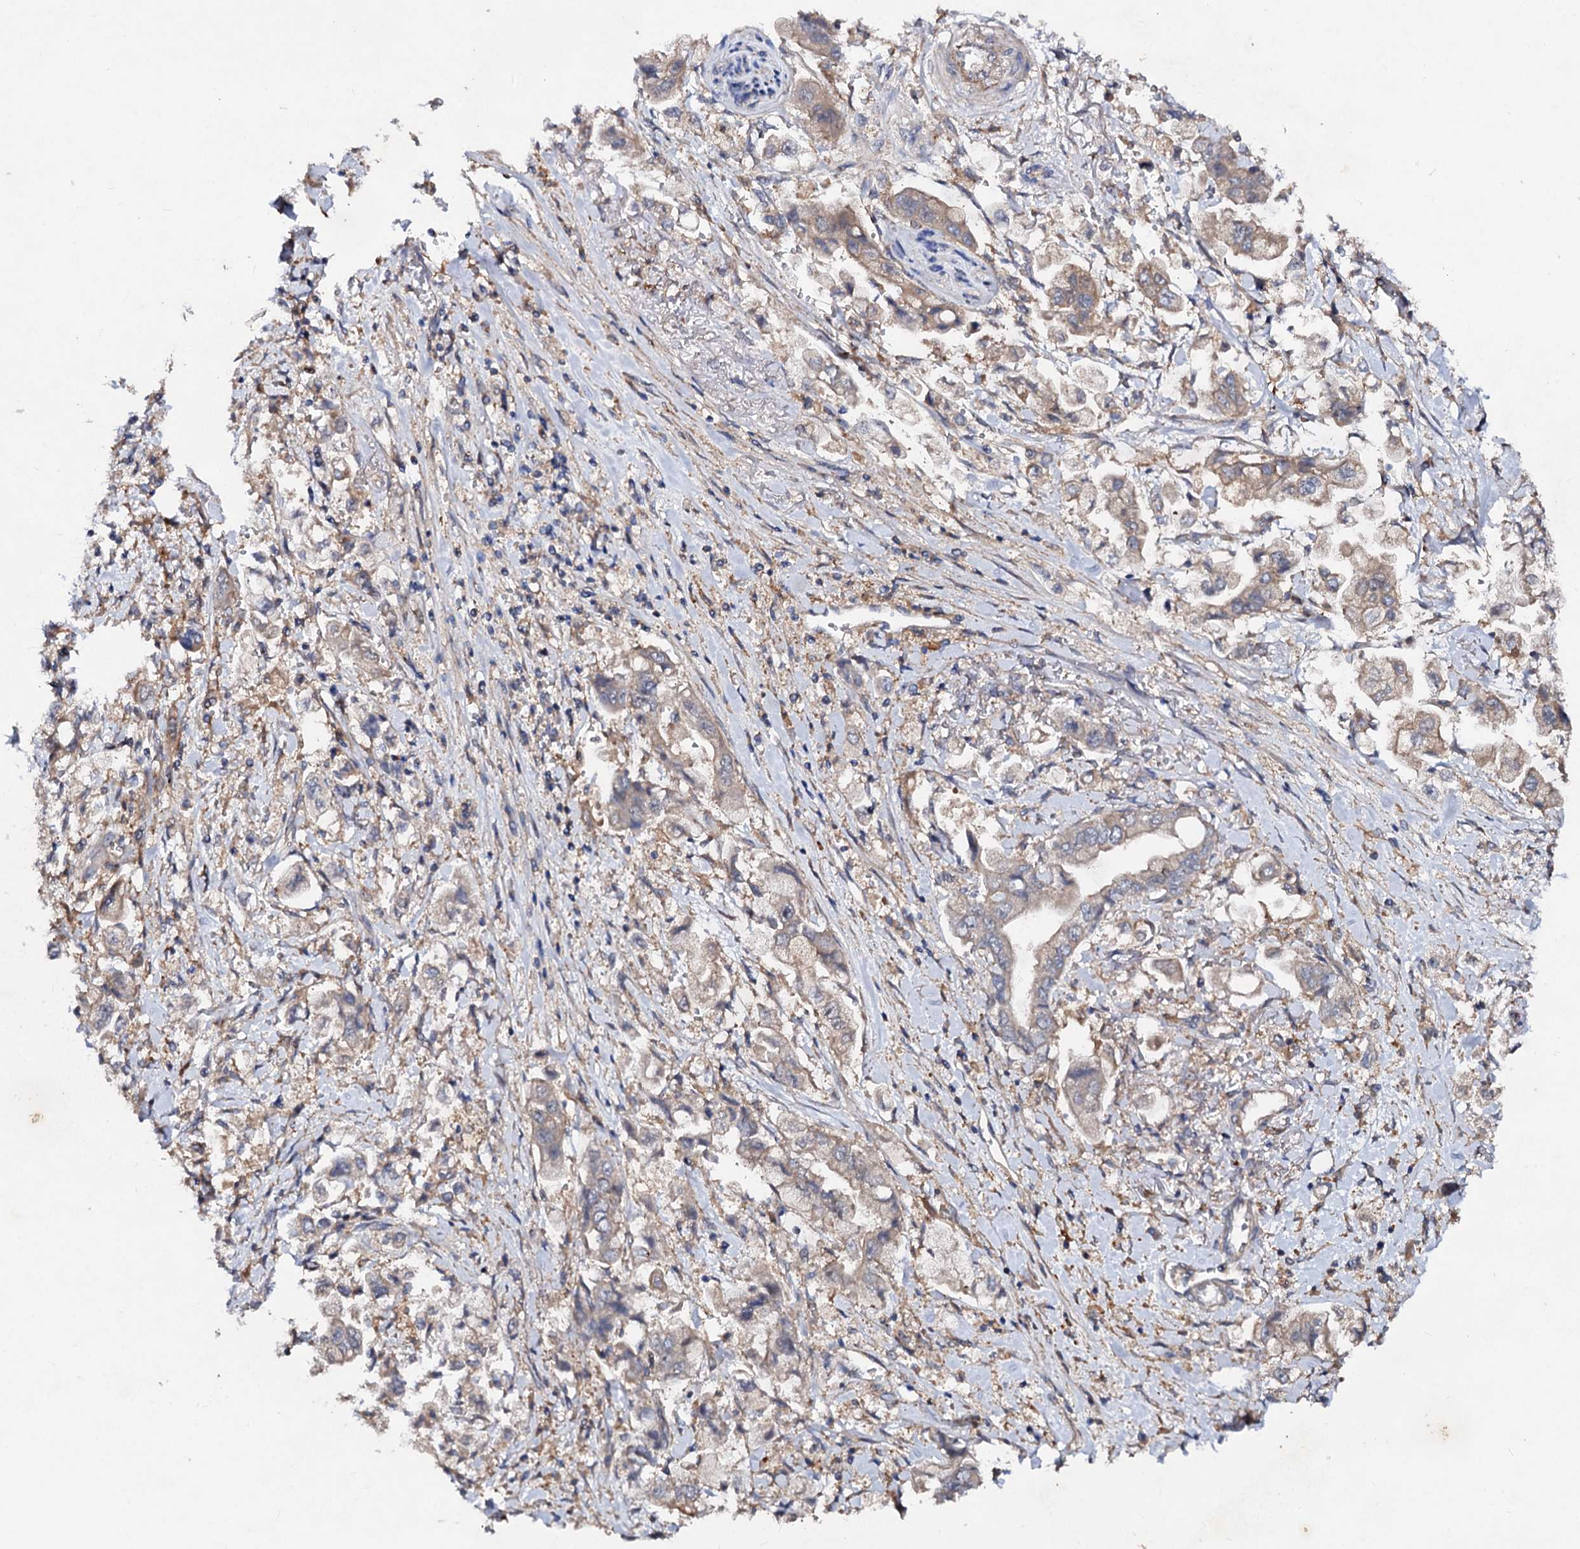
{"staining": {"intensity": "negative", "quantity": "none", "location": "none"}, "tissue": "stomach cancer", "cell_type": "Tumor cells", "image_type": "cancer", "snomed": [{"axis": "morphology", "description": "Adenocarcinoma, NOS"}, {"axis": "topography", "description": "Stomach"}], "caption": "This is an immunohistochemistry histopathology image of human stomach cancer (adenocarcinoma). There is no positivity in tumor cells.", "gene": "VPS29", "patient": {"sex": "male", "age": 62}}